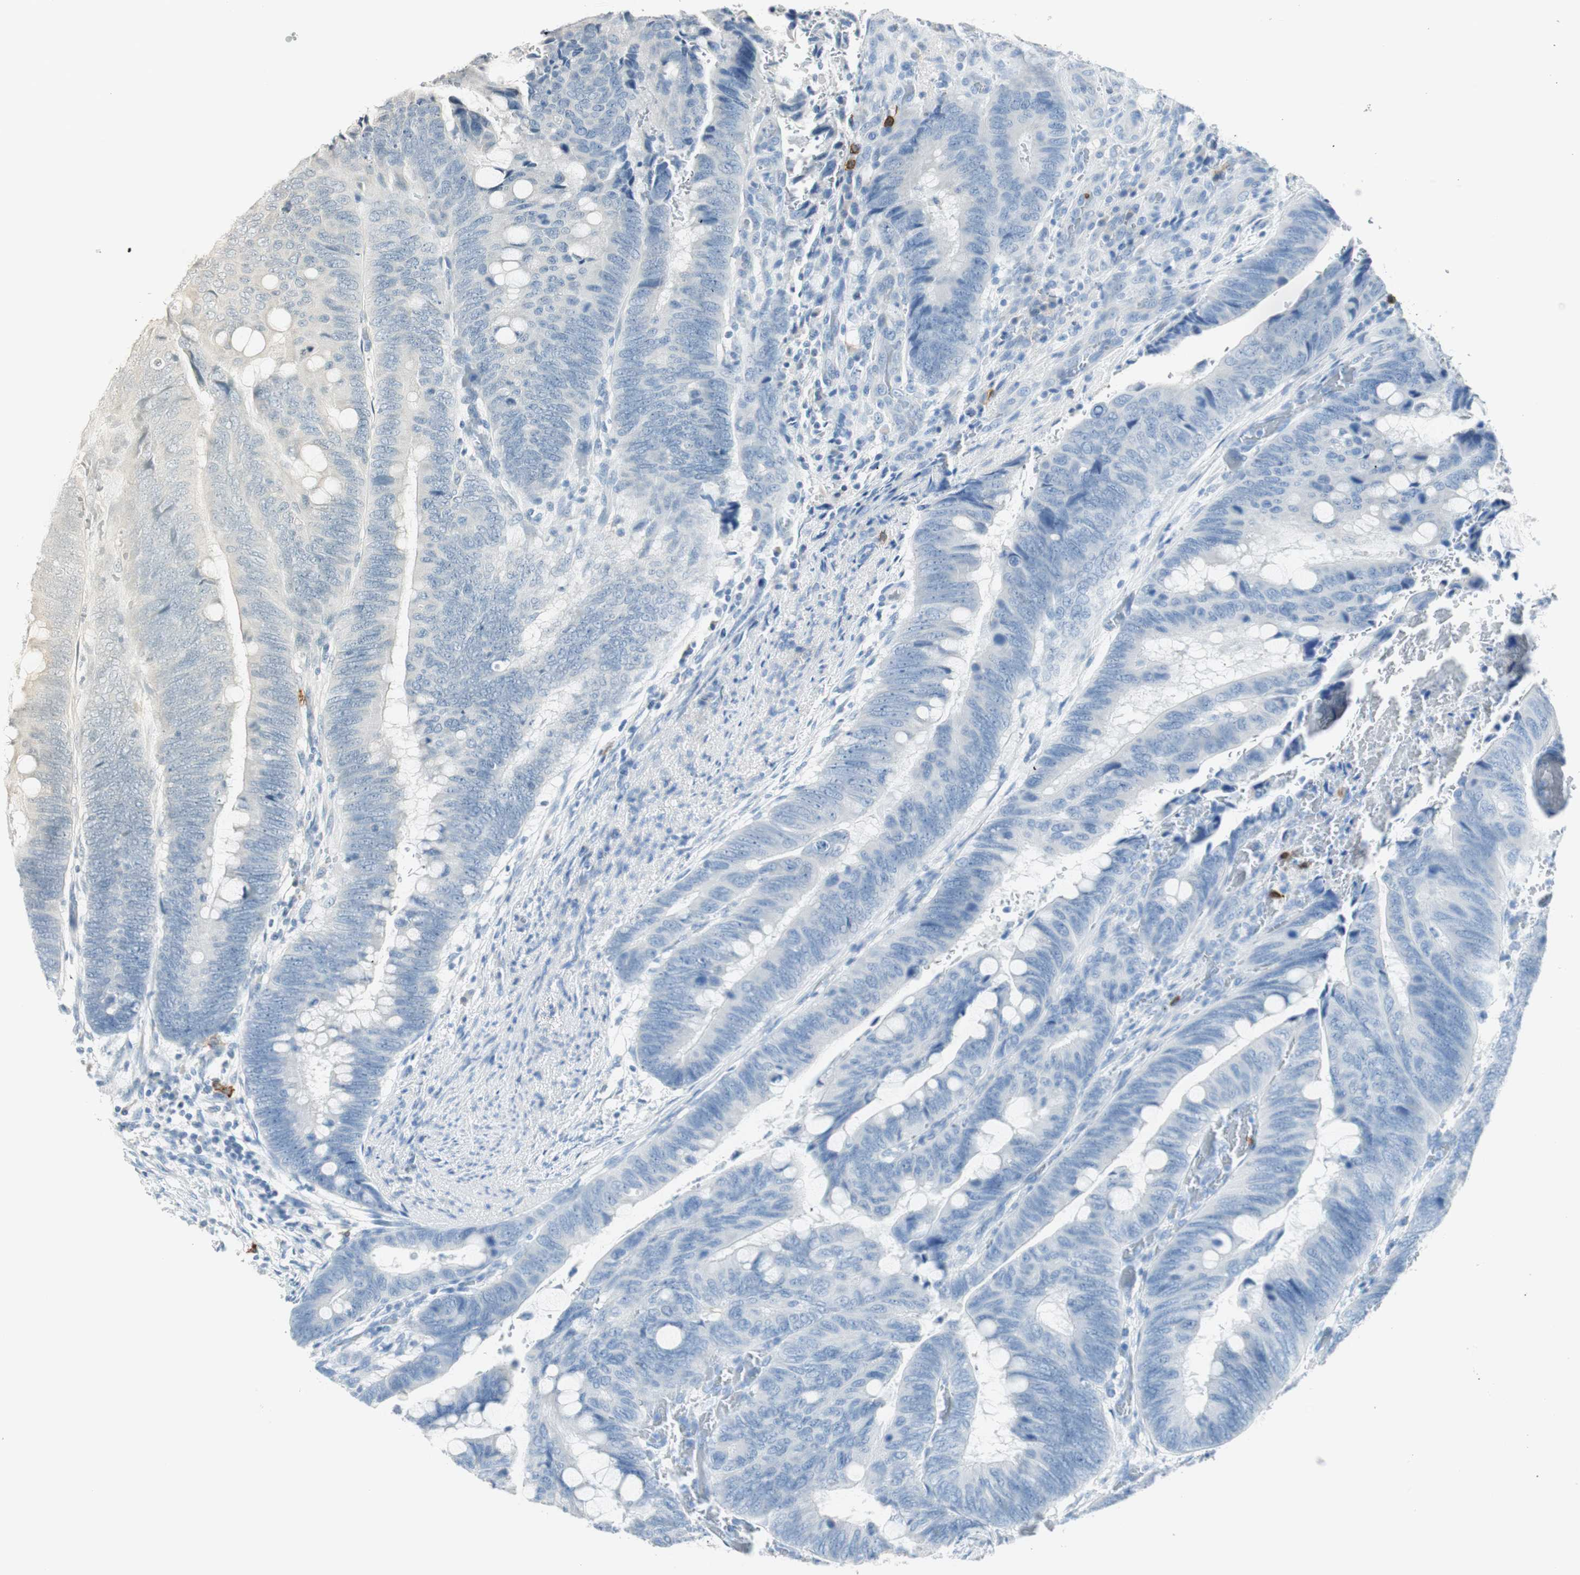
{"staining": {"intensity": "negative", "quantity": "none", "location": "none"}, "tissue": "colorectal cancer", "cell_type": "Tumor cells", "image_type": "cancer", "snomed": [{"axis": "morphology", "description": "Normal tissue, NOS"}, {"axis": "morphology", "description": "Adenocarcinoma, NOS"}, {"axis": "topography", "description": "Rectum"}, {"axis": "topography", "description": "Peripheral nerve tissue"}], "caption": "Immunohistochemistry (IHC) histopathology image of neoplastic tissue: colorectal cancer (adenocarcinoma) stained with DAB demonstrates no significant protein staining in tumor cells. (Brightfield microscopy of DAB (3,3'-diaminobenzidine) IHC at high magnification).", "gene": "TNFRSF13C", "patient": {"sex": "male", "age": 92}}